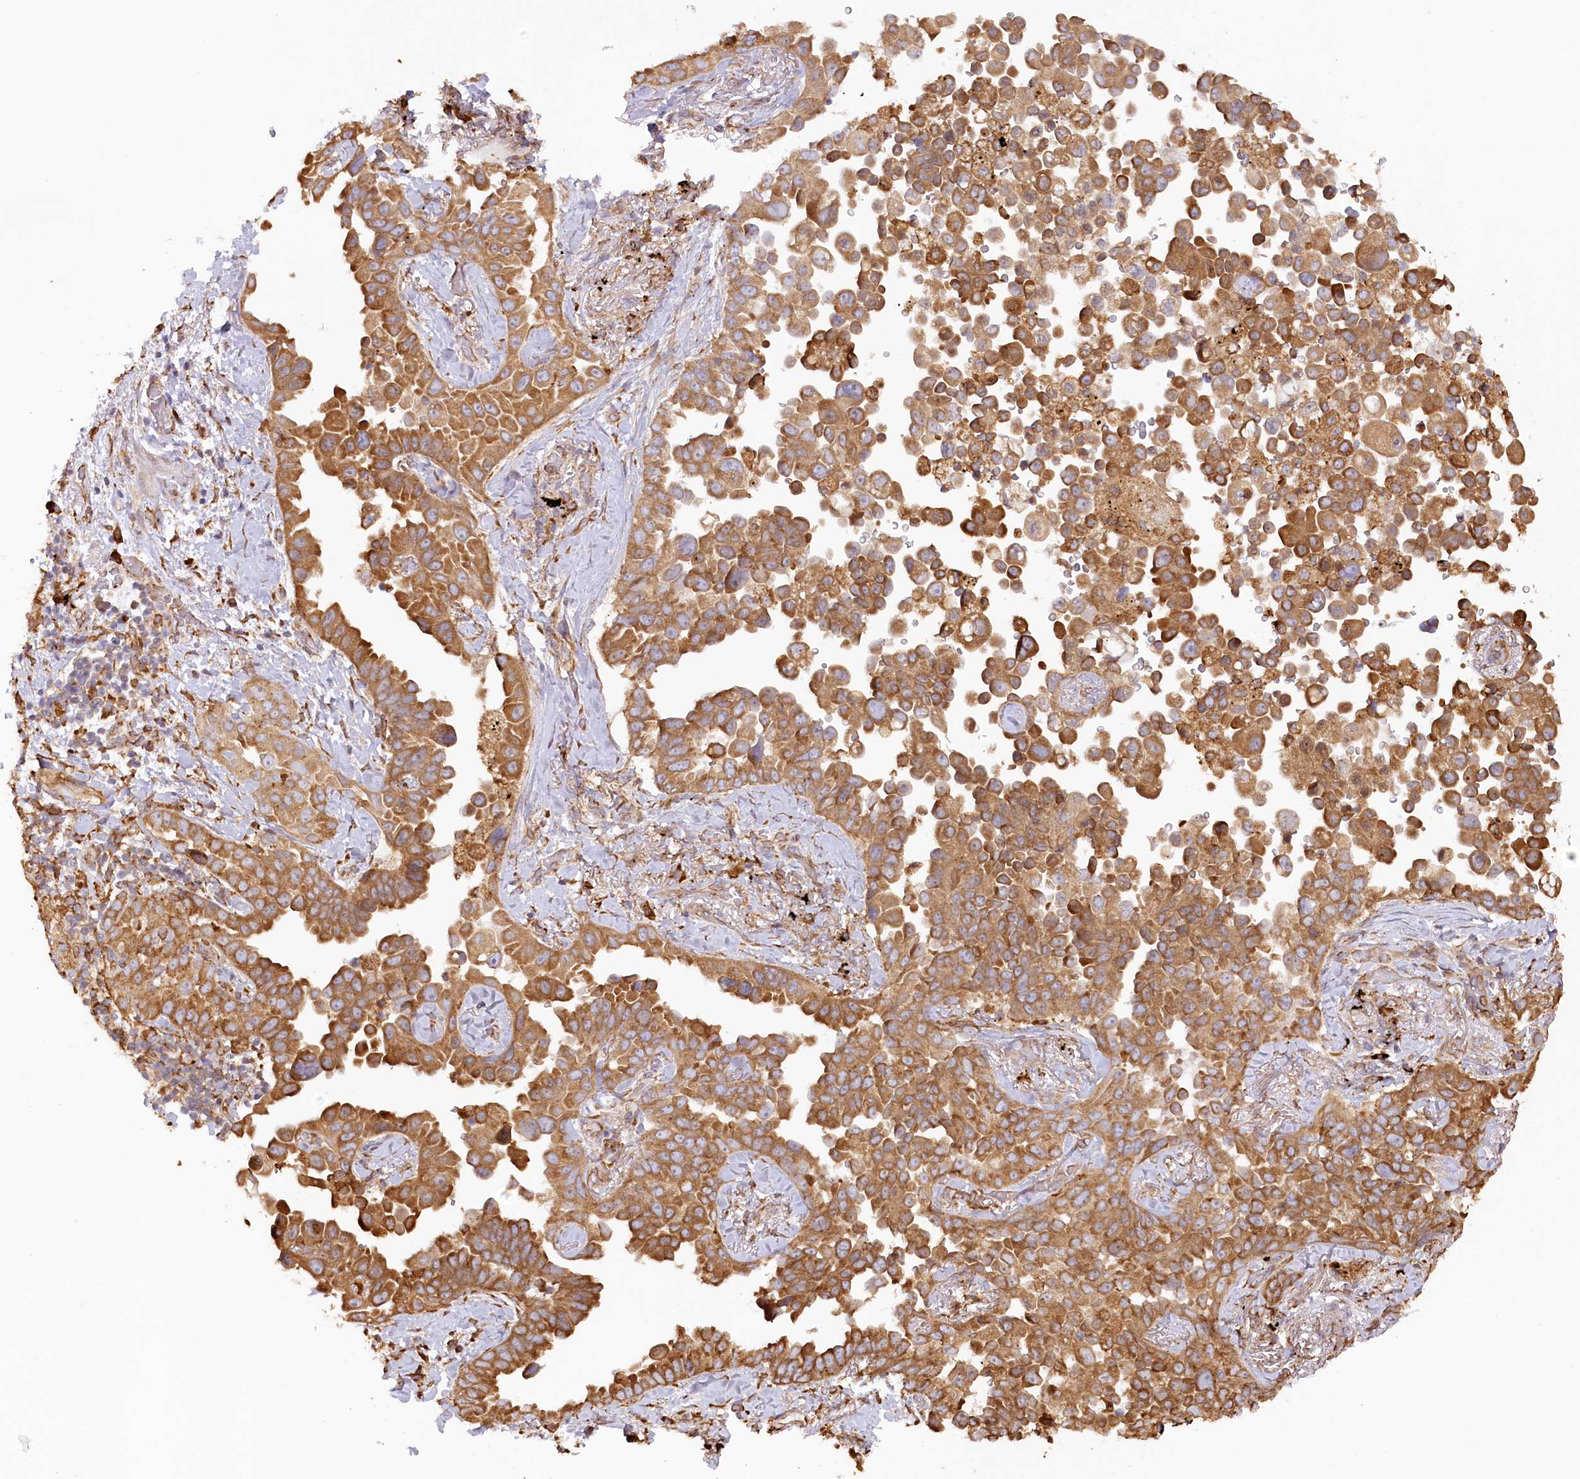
{"staining": {"intensity": "moderate", "quantity": ">75%", "location": "cytoplasmic/membranous"}, "tissue": "lung cancer", "cell_type": "Tumor cells", "image_type": "cancer", "snomed": [{"axis": "morphology", "description": "Adenocarcinoma, NOS"}, {"axis": "topography", "description": "Lung"}], "caption": "A brown stain labels moderate cytoplasmic/membranous positivity of a protein in lung cancer (adenocarcinoma) tumor cells.", "gene": "ACAP2", "patient": {"sex": "female", "age": 67}}